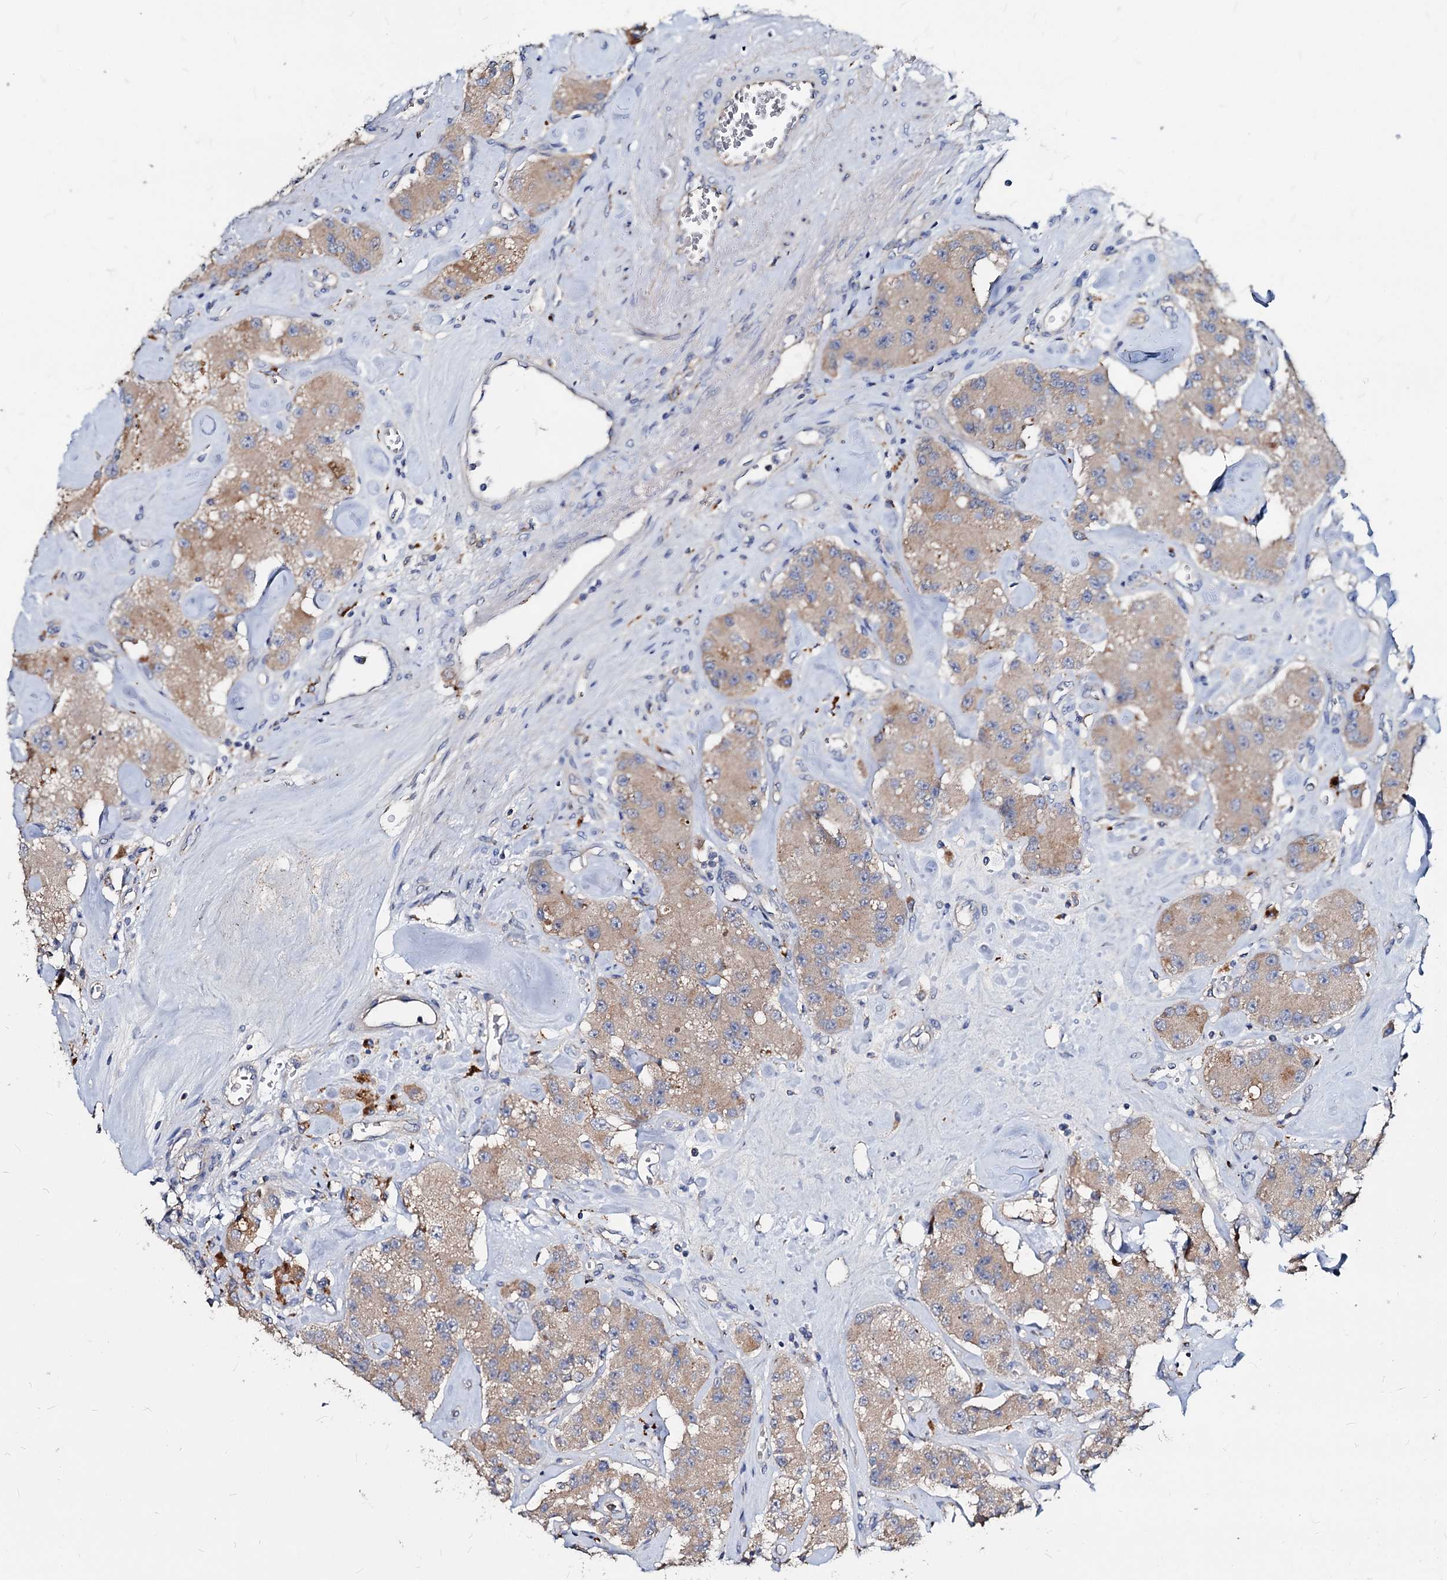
{"staining": {"intensity": "moderate", "quantity": "25%-75%", "location": "cytoplasmic/membranous"}, "tissue": "carcinoid", "cell_type": "Tumor cells", "image_type": "cancer", "snomed": [{"axis": "morphology", "description": "Carcinoid, malignant, NOS"}, {"axis": "topography", "description": "Pancreas"}], "caption": "Protein staining of malignant carcinoid tissue reveals moderate cytoplasmic/membranous staining in approximately 25%-75% of tumor cells.", "gene": "ACY3", "patient": {"sex": "male", "age": 41}}